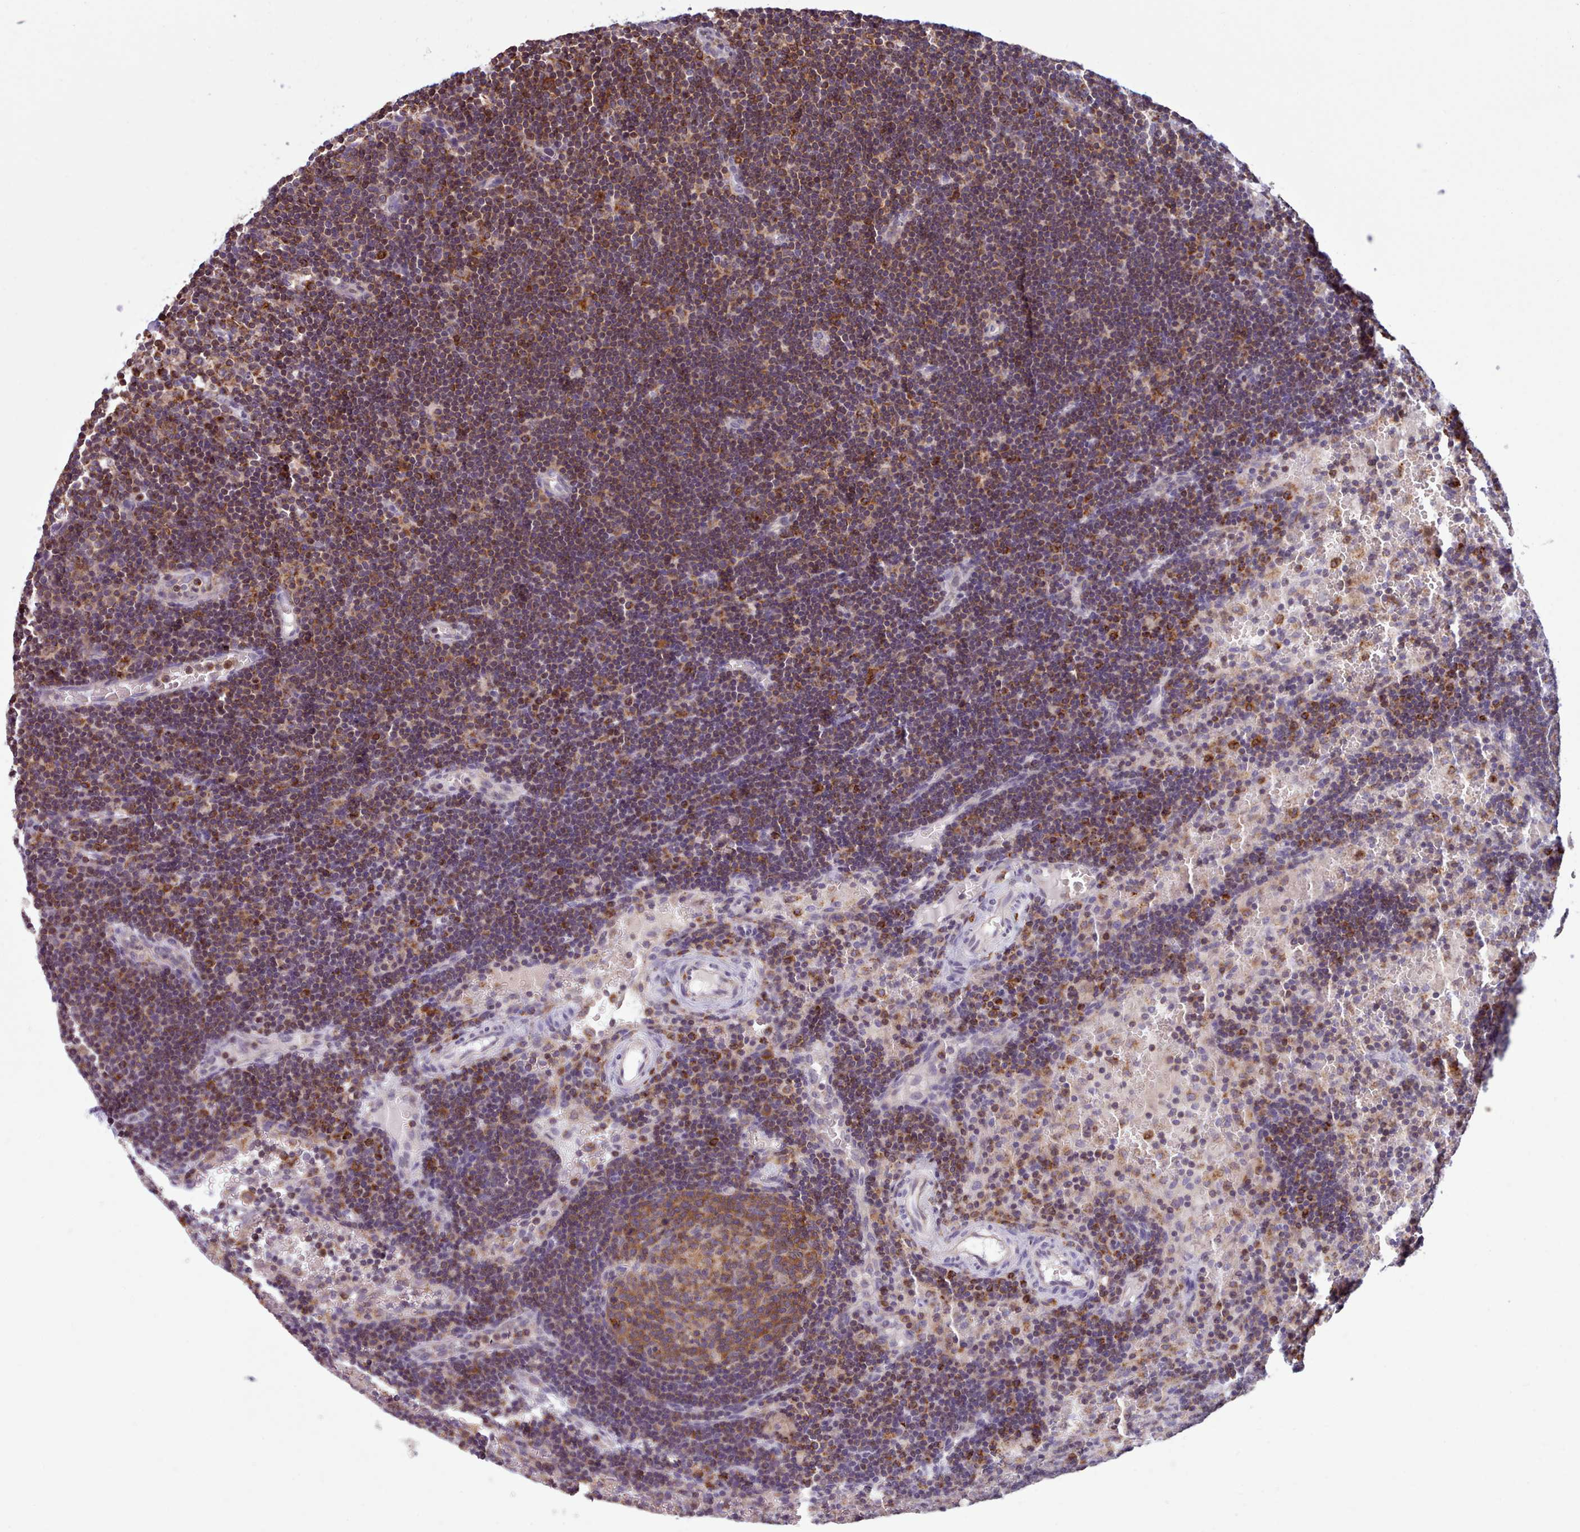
{"staining": {"intensity": "moderate", "quantity": ">75%", "location": "cytoplasmic/membranous"}, "tissue": "lymph node", "cell_type": "Germinal center cells", "image_type": "normal", "snomed": [{"axis": "morphology", "description": "Normal tissue, NOS"}, {"axis": "topography", "description": "Lymph node"}], "caption": "Immunohistochemical staining of unremarkable lymph node displays moderate cytoplasmic/membranous protein positivity in approximately >75% of germinal center cells.", "gene": "CRYBG1", "patient": {"sex": "male", "age": 62}}